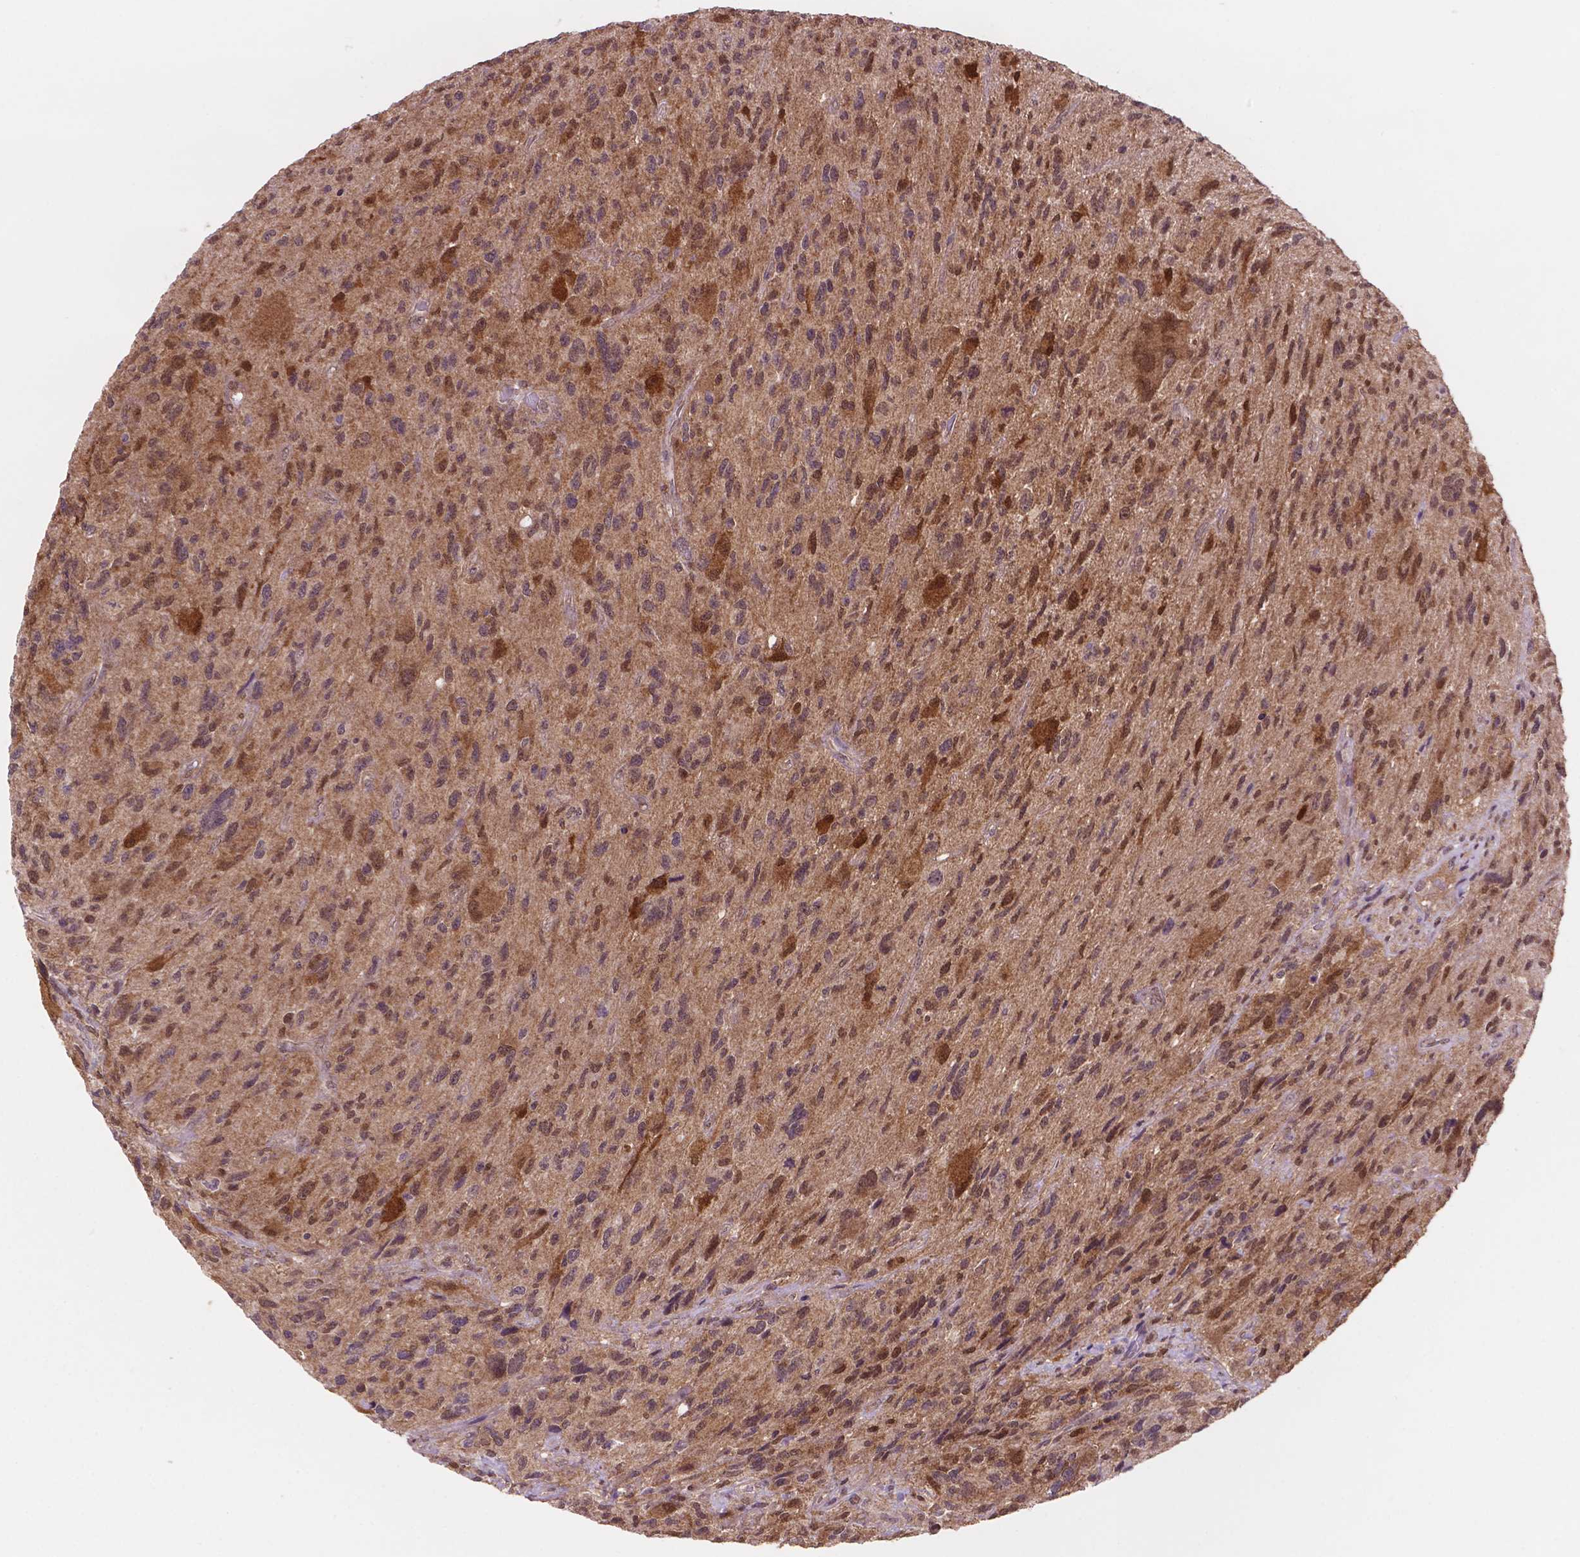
{"staining": {"intensity": "moderate", "quantity": ">75%", "location": "cytoplasmic/membranous,nuclear"}, "tissue": "glioma", "cell_type": "Tumor cells", "image_type": "cancer", "snomed": [{"axis": "morphology", "description": "Glioma, malignant, NOS"}, {"axis": "morphology", "description": "Glioma, malignant, High grade"}, {"axis": "topography", "description": "Brain"}], "caption": "Glioma stained with a protein marker demonstrates moderate staining in tumor cells.", "gene": "UBE2L6", "patient": {"sex": "female", "age": 71}}